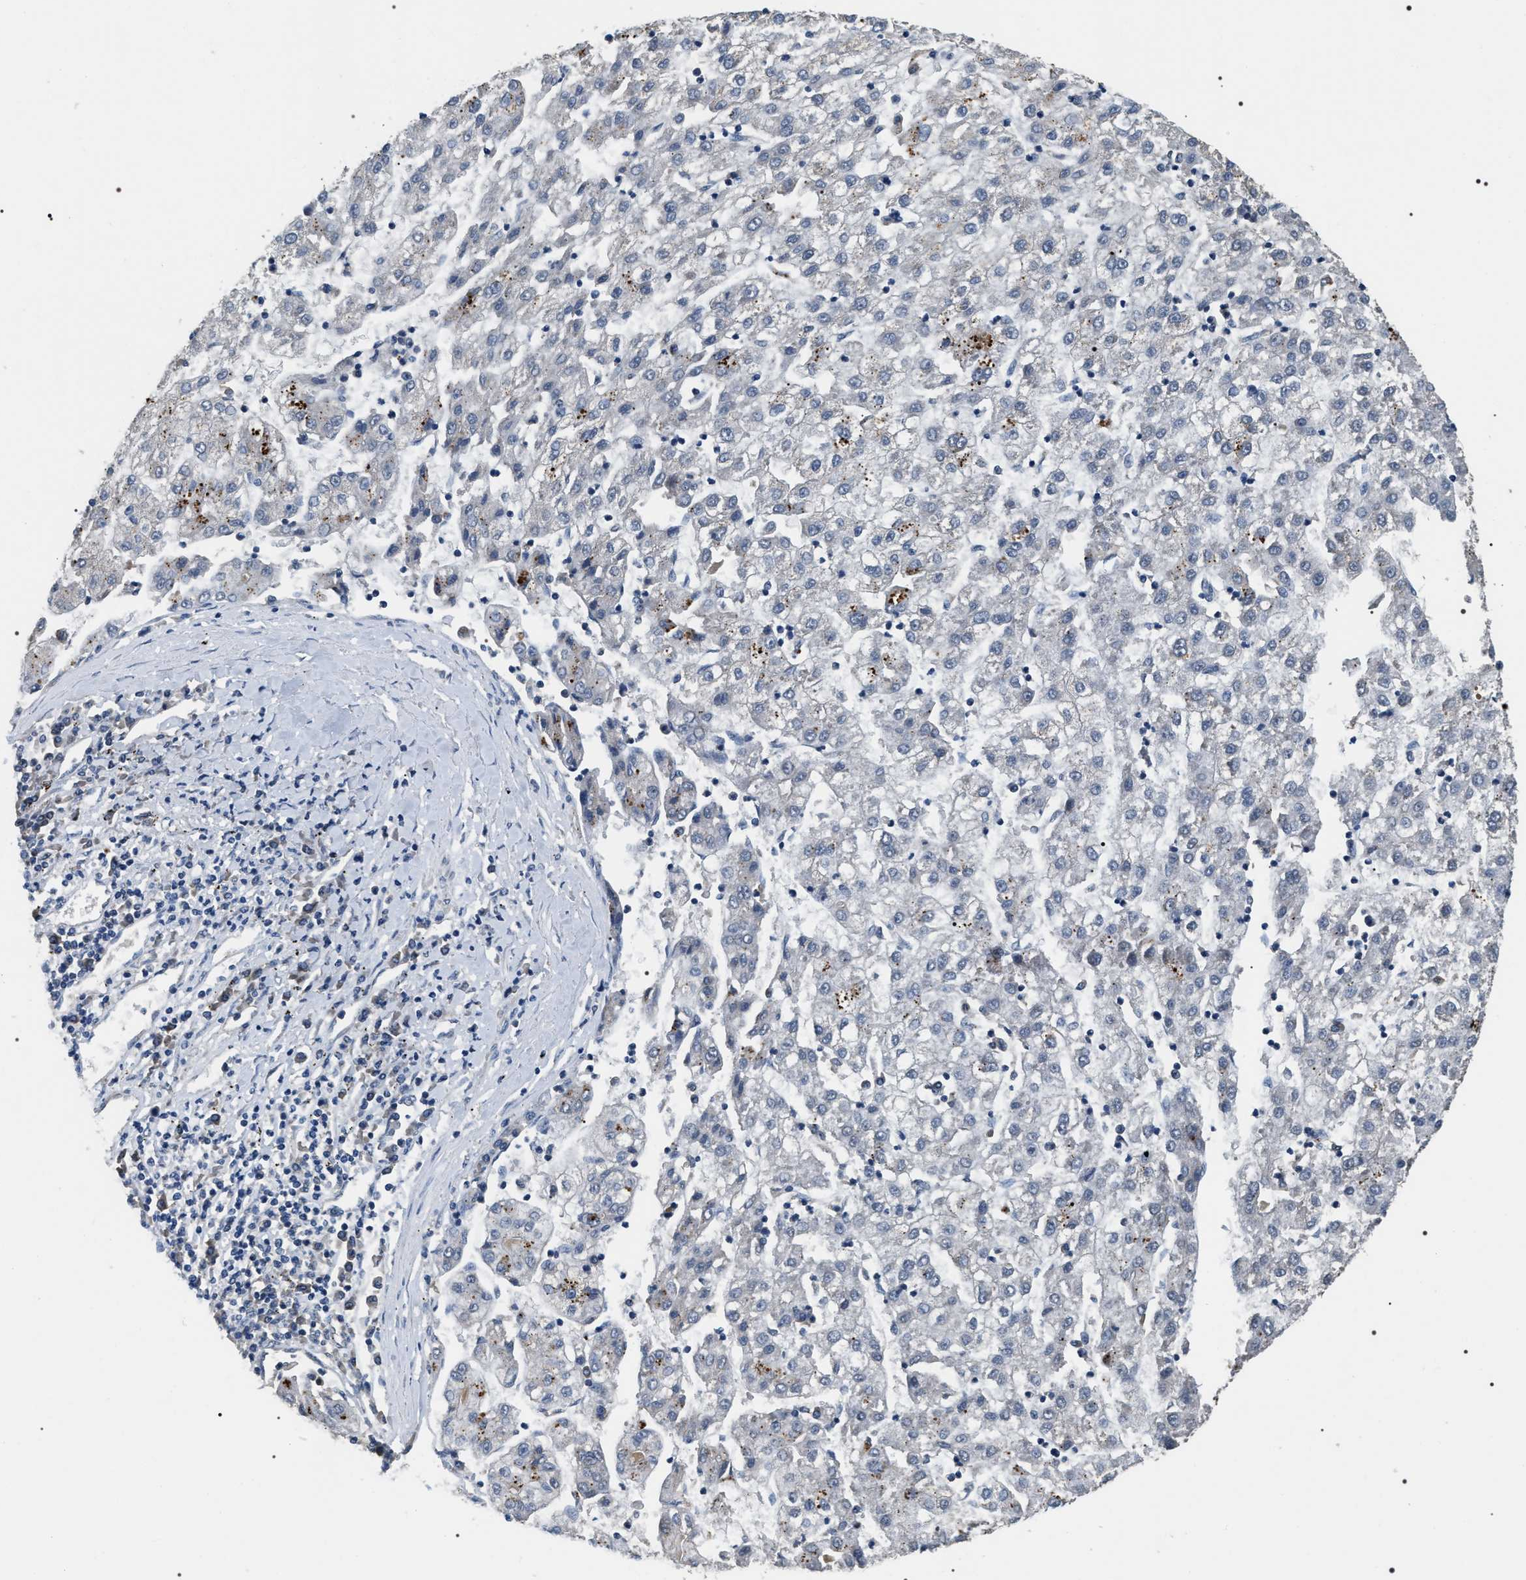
{"staining": {"intensity": "negative", "quantity": "none", "location": "none"}, "tissue": "liver cancer", "cell_type": "Tumor cells", "image_type": "cancer", "snomed": [{"axis": "morphology", "description": "Carcinoma, Hepatocellular, NOS"}, {"axis": "topography", "description": "Liver"}], "caption": "Immunohistochemistry image of neoplastic tissue: human liver cancer stained with DAB displays no significant protein staining in tumor cells.", "gene": "C7orf25", "patient": {"sex": "male", "age": 72}}